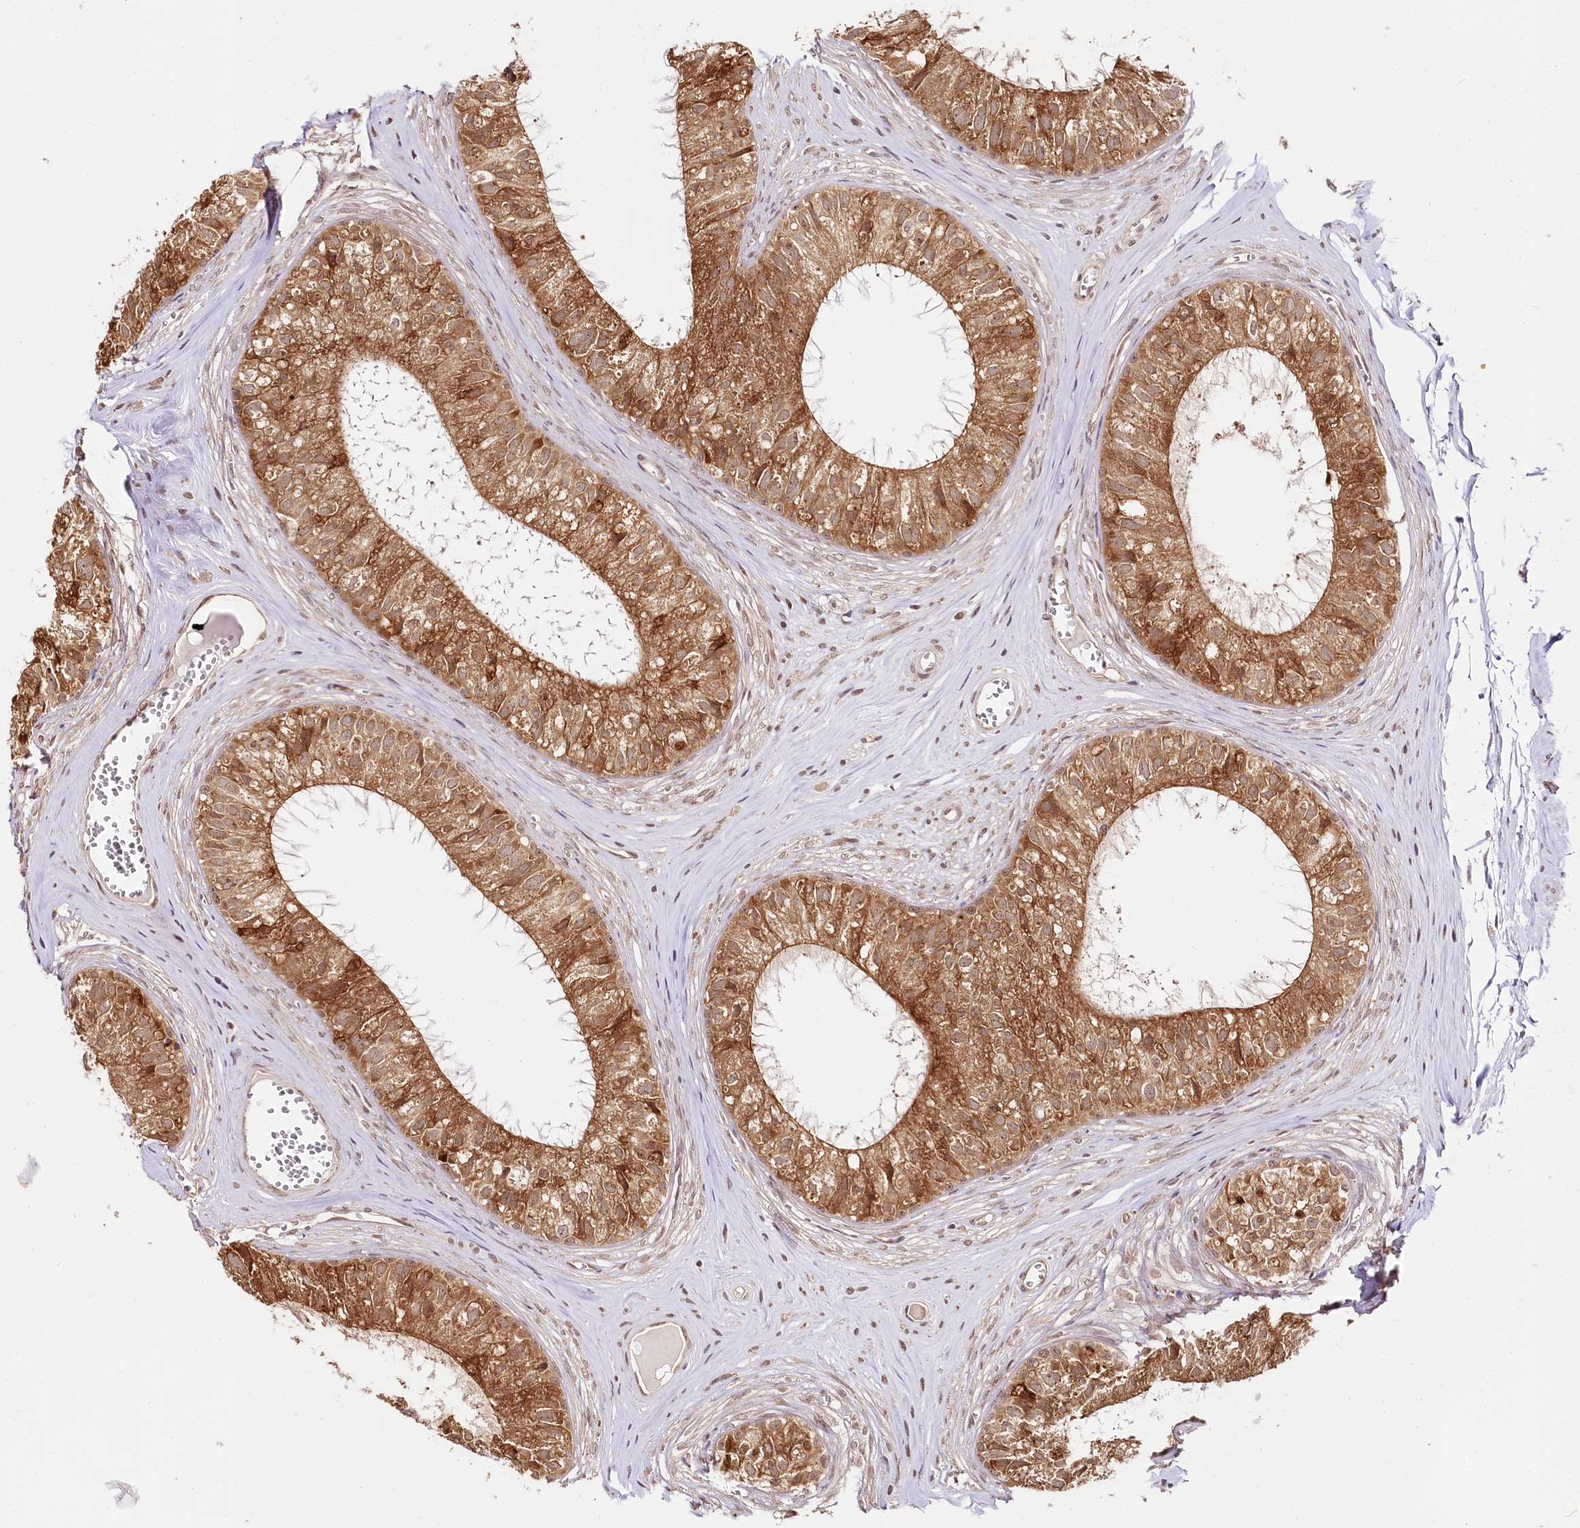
{"staining": {"intensity": "strong", "quantity": ">75%", "location": "cytoplasmic/membranous,nuclear"}, "tissue": "epididymis", "cell_type": "Glandular cells", "image_type": "normal", "snomed": [{"axis": "morphology", "description": "Normal tissue, NOS"}, {"axis": "topography", "description": "Epididymis"}], "caption": "Protein expression analysis of normal epididymis exhibits strong cytoplasmic/membranous,nuclear staining in about >75% of glandular cells.", "gene": "CNPY2", "patient": {"sex": "male", "age": 36}}